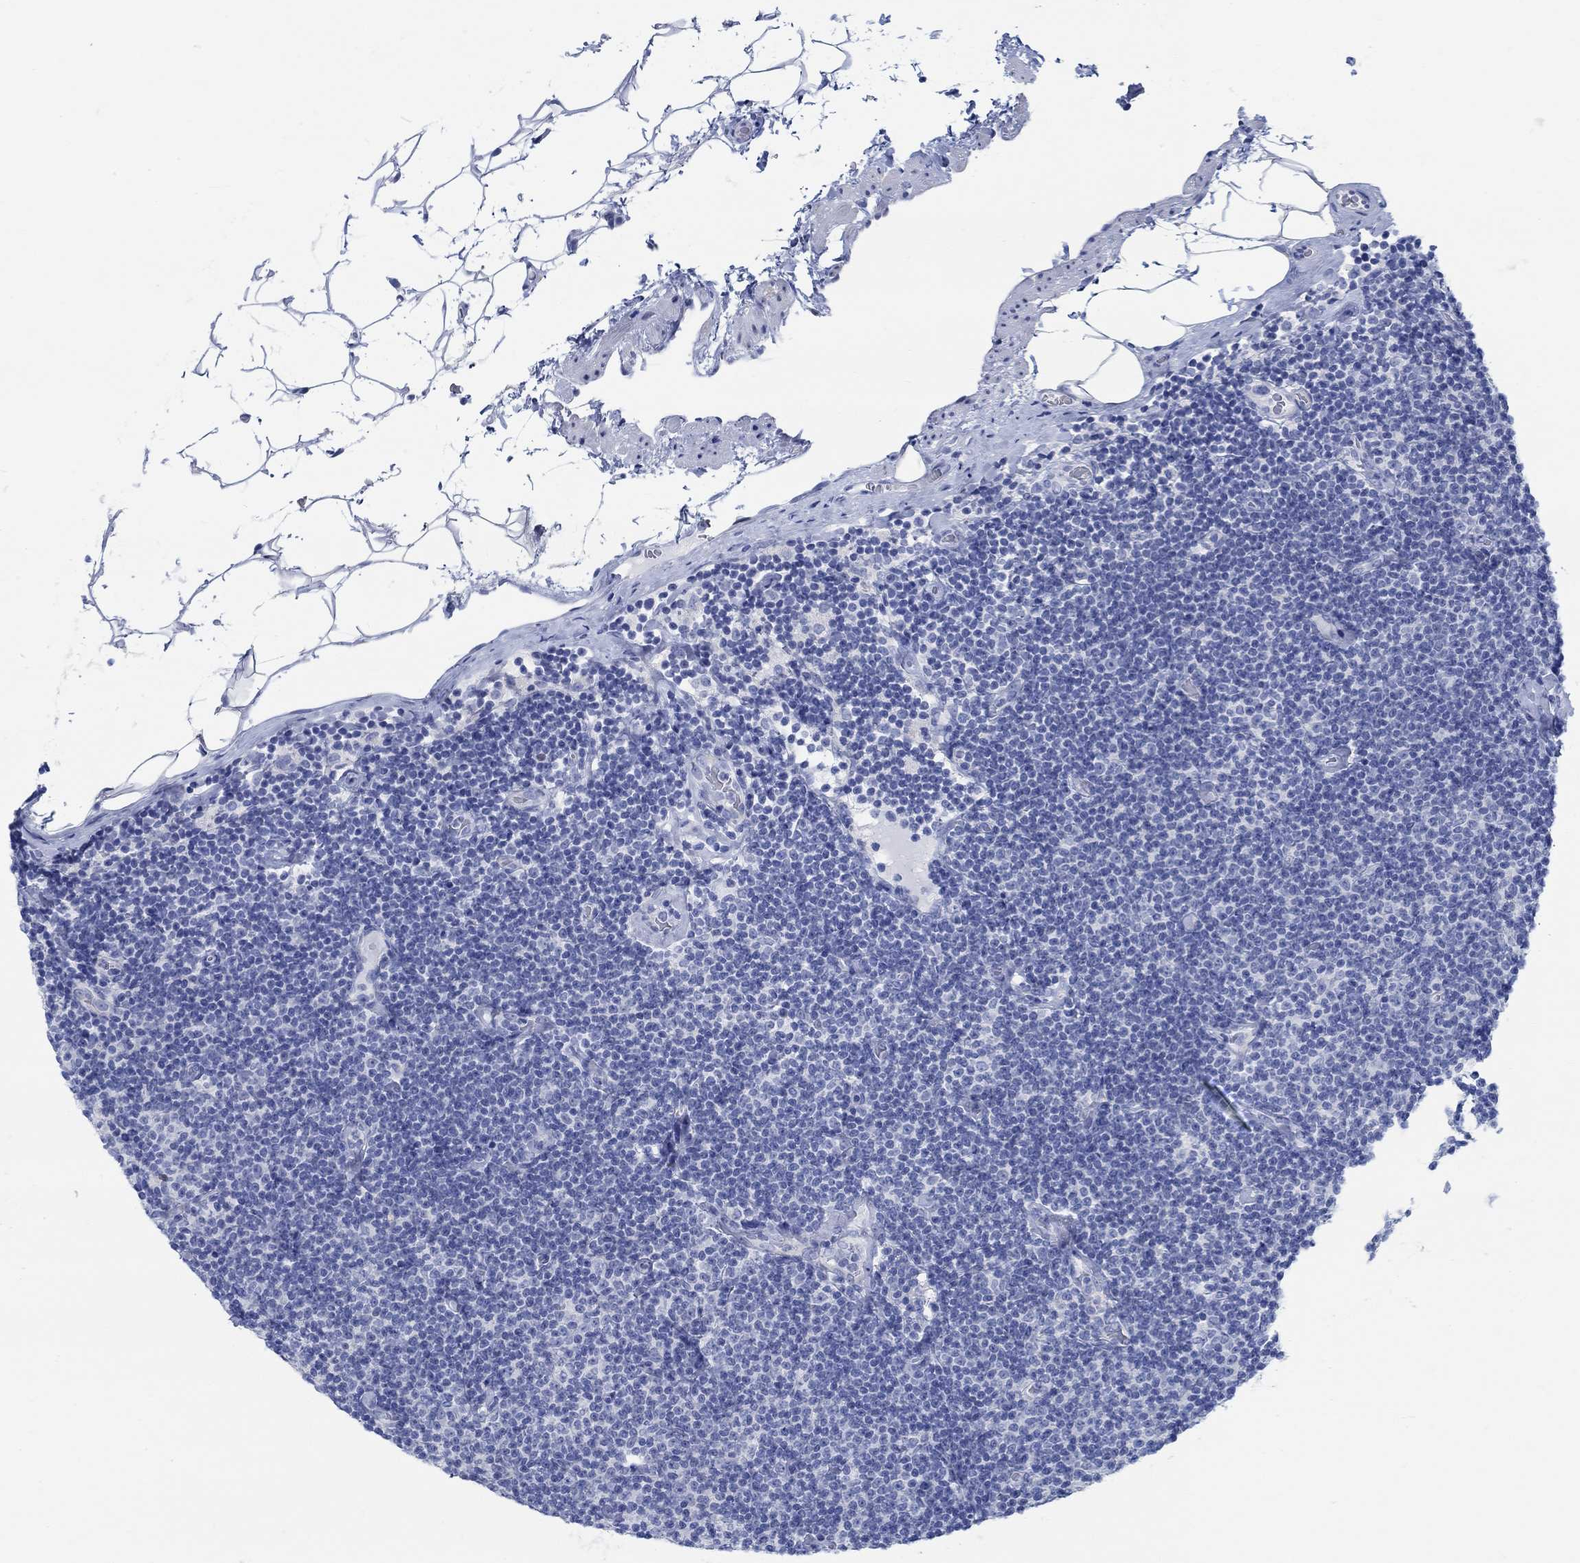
{"staining": {"intensity": "negative", "quantity": "none", "location": "none"}, "tissue": "lymphoma", "cell_type": "Tumor cells", "image_type": "cancer", "snomed": [{"axis": "morphology", "description": "Malignant lymphoma, non-Hodgkin's type, Low grade"}, {"axis": "topography", "description": "Lymph node"}], "caption": "Immunohistochemistry (IHC) of low-grade malignant lymphoma, non-Hodgkin's type demonstrates no staining in tumor cells.", "gene": "RBM20", "patient": {"sex": "male", "age": 81}}